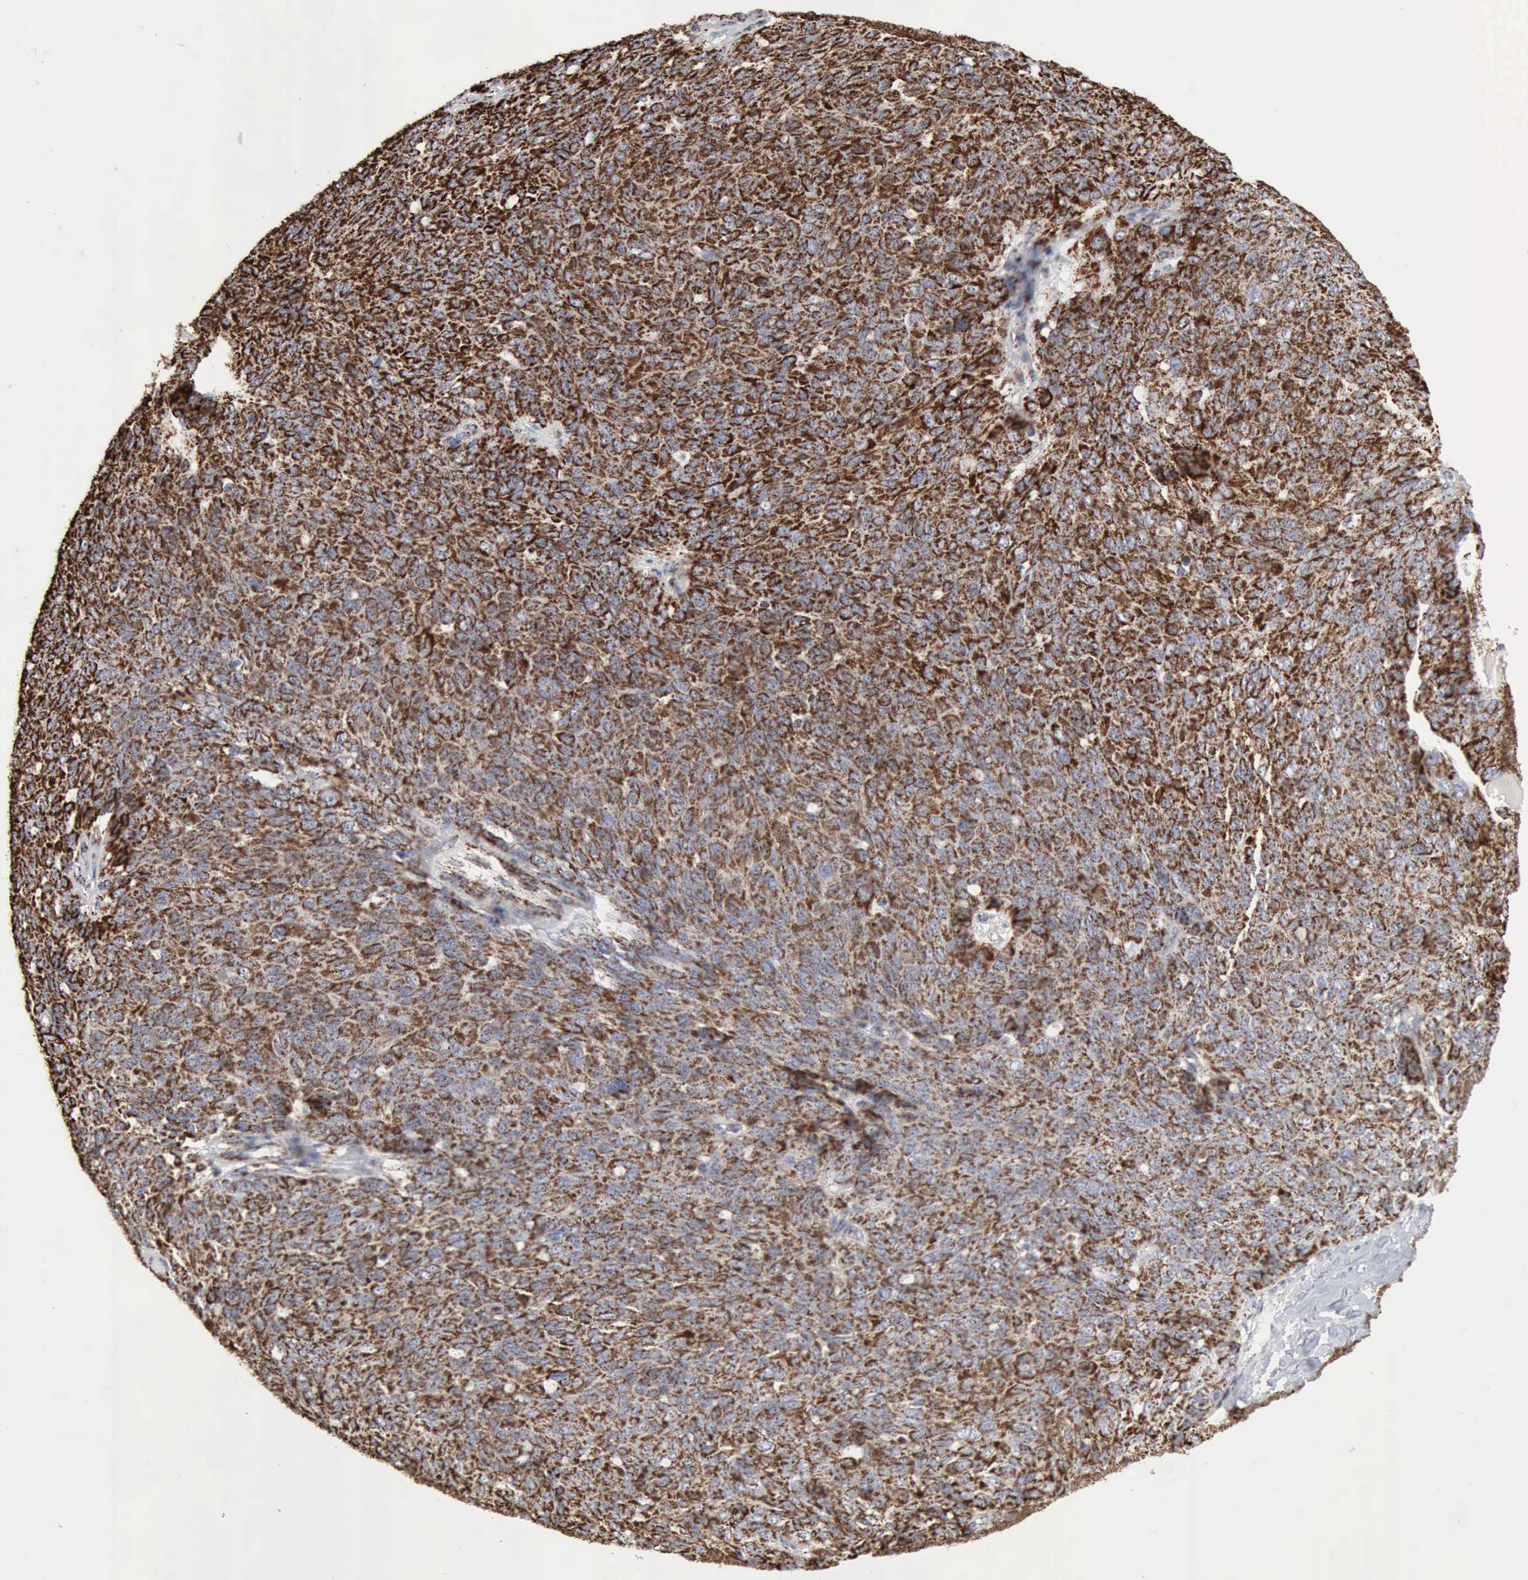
{"staining": {"intensity": "strong", "quantity": ">75%", "location": "cytoplasmic/membranous"}, "tissue": "ovarian cancer", "cell_type": "Tumor cells", "image_type": "cancer", "snomed": [{"axis": "morphology", "description": "Carcinoma, endometroid"}, {"axis": "topography", "description": "Ovary"}], "caption": "Brown immunohistochemical staining in ovarian cancer demonstrates strong cytoplasmic/membranous positivity in approximately >75% of tumor cells.", "gene": "ACO2", "patient": {"sex": "female", "age": 60}}